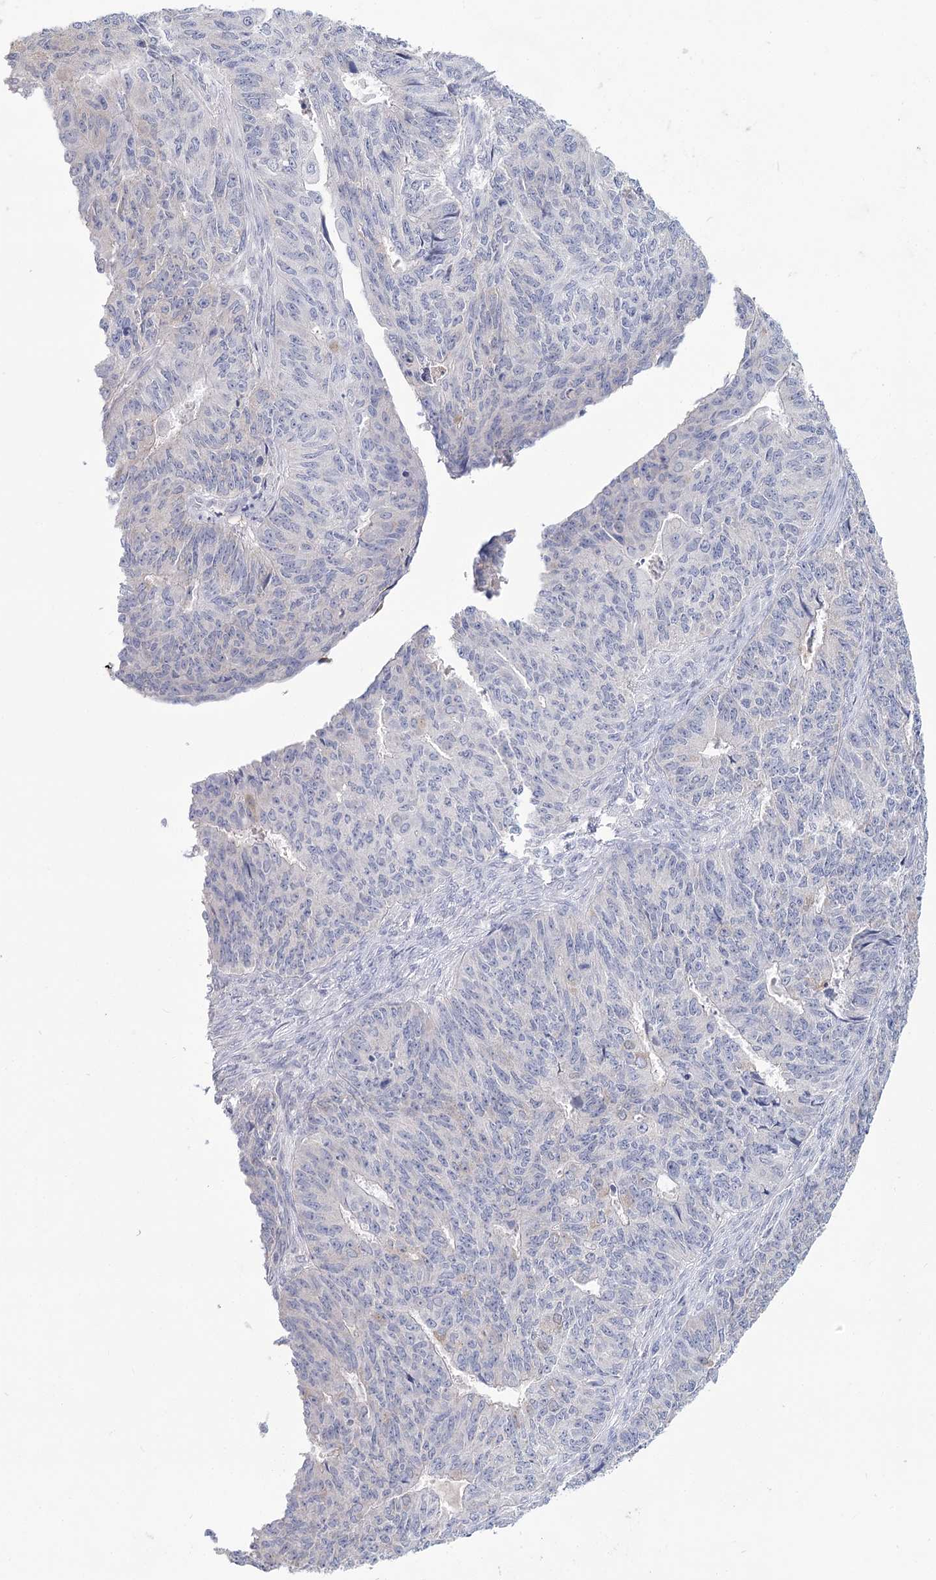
{"staining": {"intensity": "negative", "quantity": "none", "location": "none"}, "tissue": "endometrial cancer", "cell_type": "Tumor cells", "image_type": "cancer", "snomed": [{"axis": "morphology", "description": "Adenocarcinoma, NOS"}, {"axis": "topography", "description": "Endometrium"}], "caption": "Immunohistochemical staining of adenocarcinoma (endometrial) demonstrates no significant staining in tumor cells.", "gene": "ARHGAP44", "patient": {"sex": "female", "age": 32}}